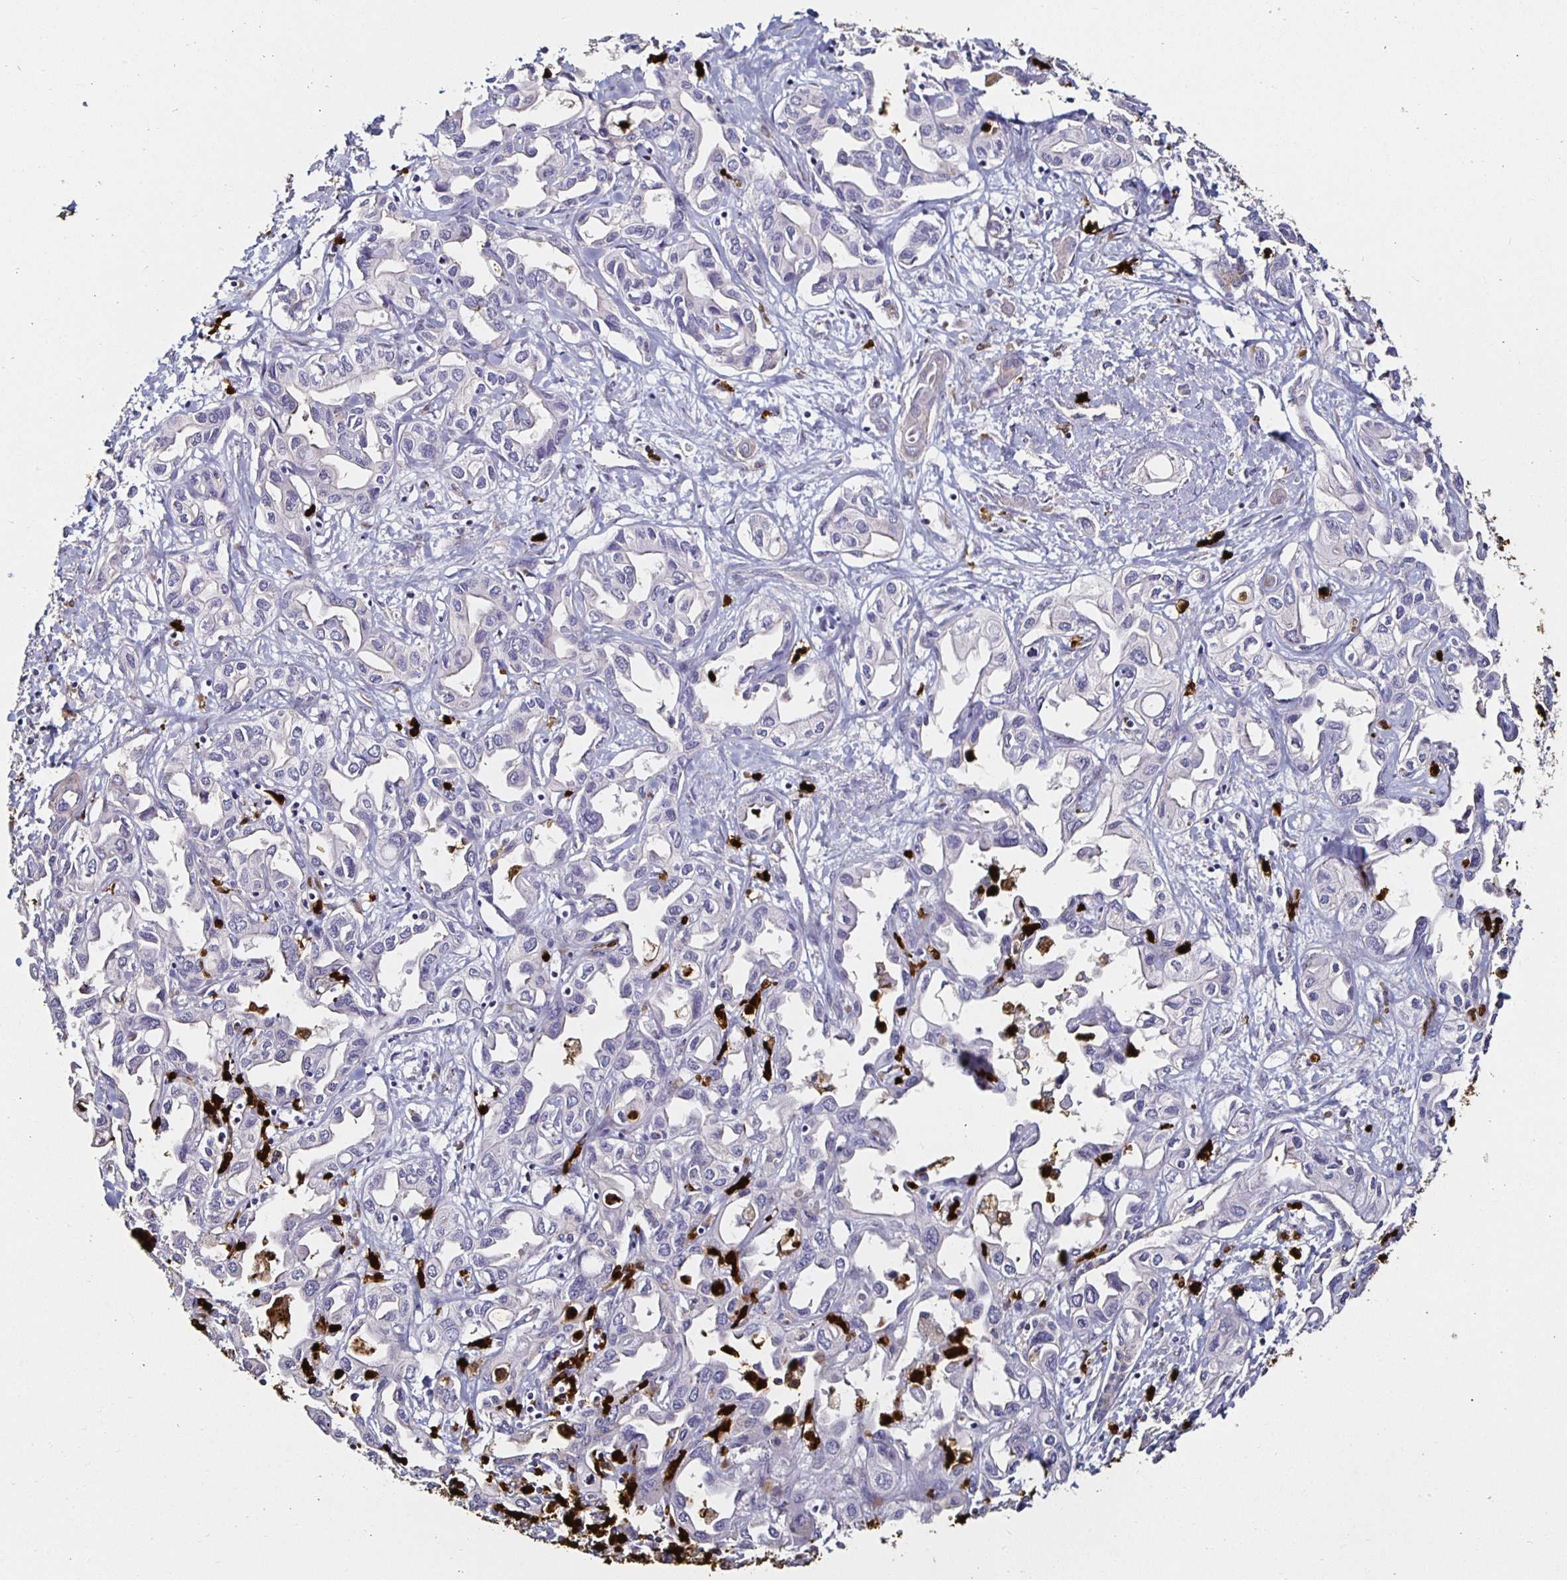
{"staining": {"intensity": "negative", "quantity": "none", "location": "none"}, "tissue": "liver cancer", "cell_type": "Tumor cells", "image_type": "cancer", "snomed": [{"axis": "morphology", "description": "Cholangiocarcinoma"}, {"axis": "topography", "description": "Liver"}], "caption": "Immunohistochemistry photomicrograph of human liver cholangiocarcinoma stained for a protein (brown), which reveals no expression in tumor cells. (Stains: DAB (3,3'-diaminobenzidine) immunohistochemistry (IHC) with hematoxylin counter stain, Microscopy: brightfield microscopy at high magnification).", "gene": "TLR4", "patient": {"sex": "female", "age": 64}}